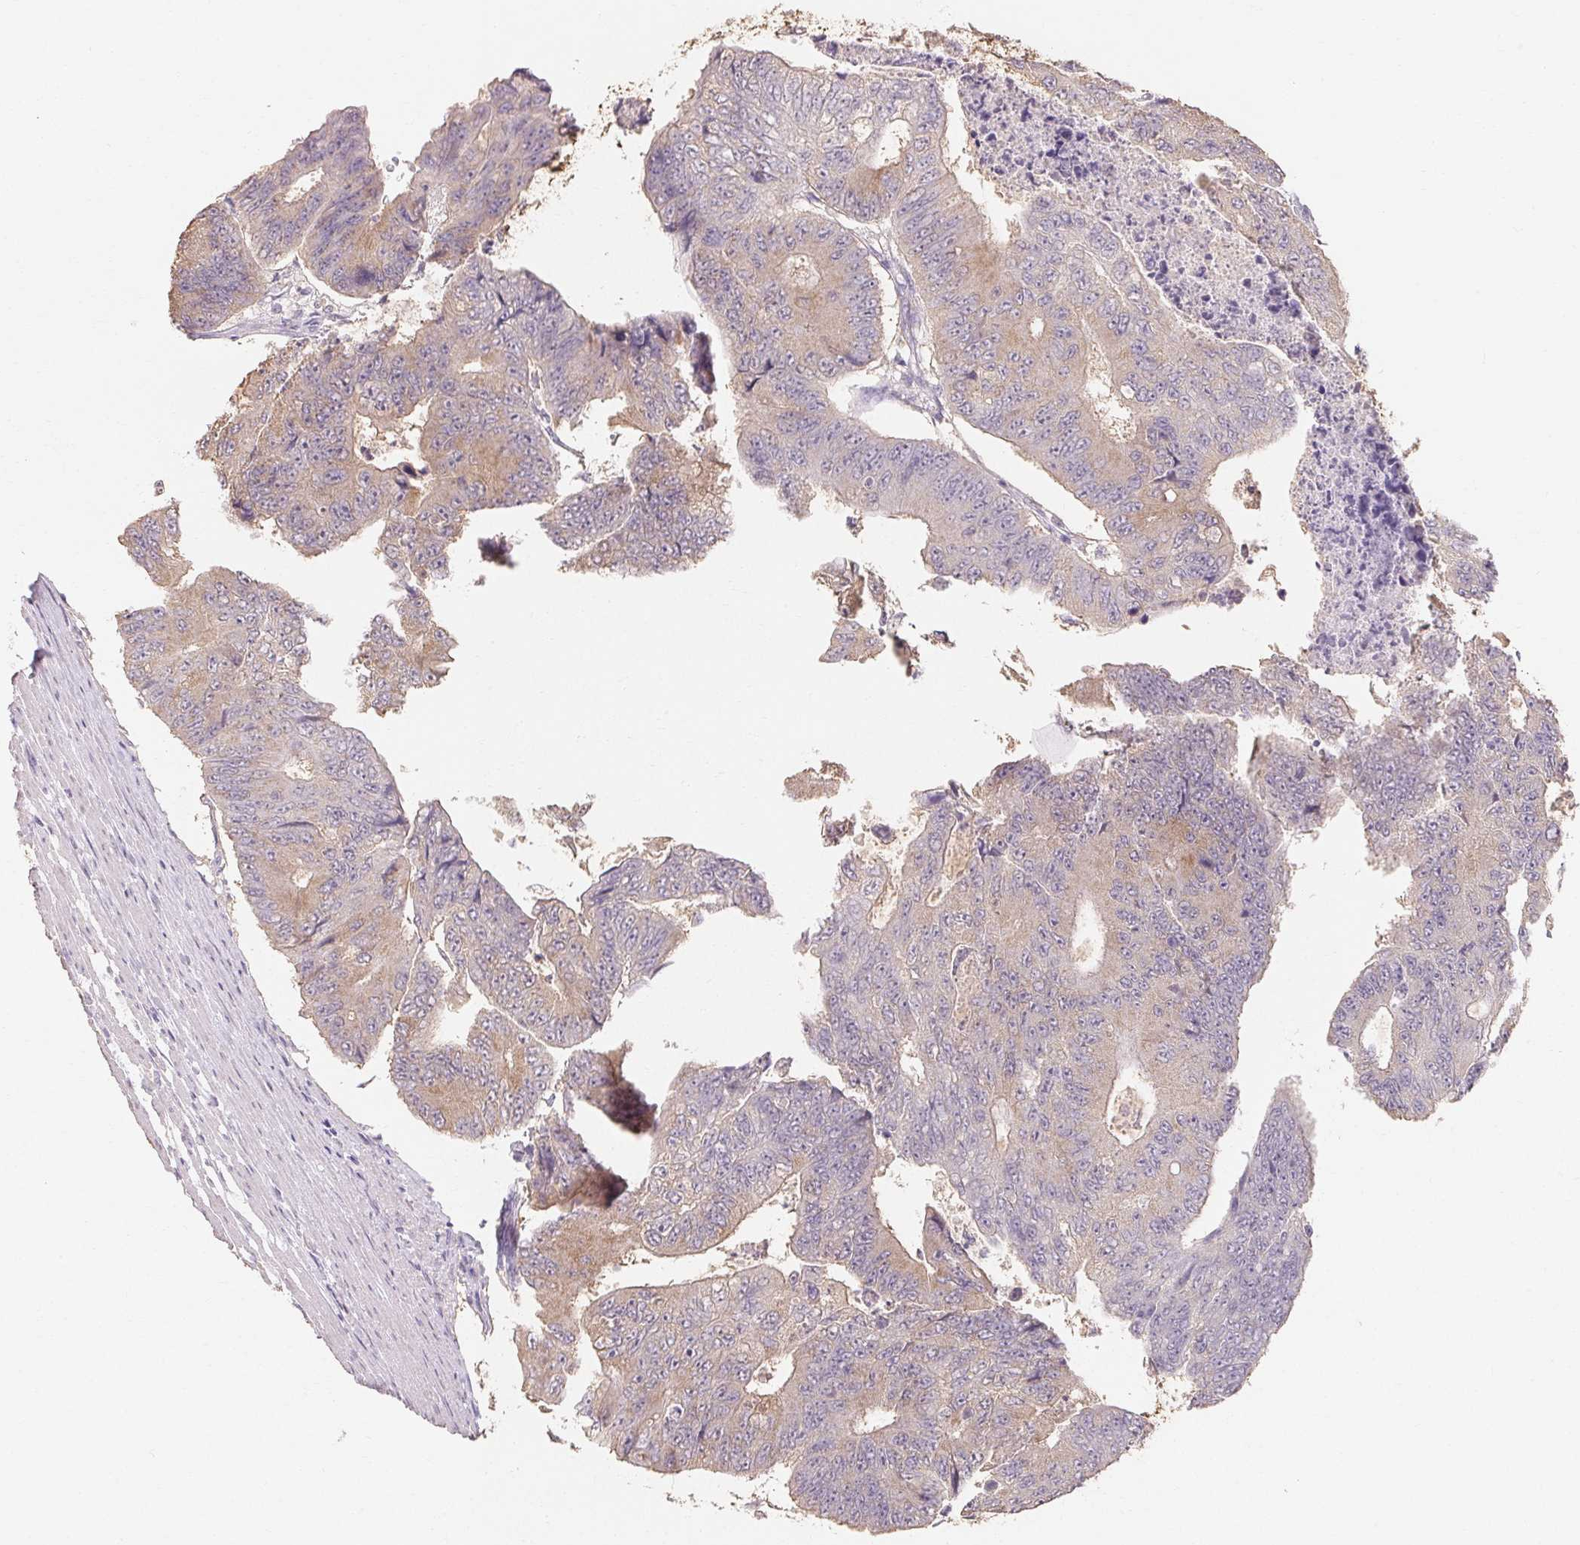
{"staining": {"intensity": "weak", "quantity": ">75%", "location": "cytoplasmic/membranous"}, "tissue": "colorectal cancer", "cell_type": "Tumor cells", "image_type": "cancer", "snomed": [{"axis": "morphology", "description": "Adenocarcinoma, NOS"}, {"axis": "topography", "description": "Colon"}], "caption": "The histopathology image reveals immunohistochemical staining of colorectal adenocarcinoma. There is weak cytoplasmic/membranous positivity is identified in about >75% of tumor cells.", "gene": "MAP7D2", "patient": {"sex": "female", "age": 48}}